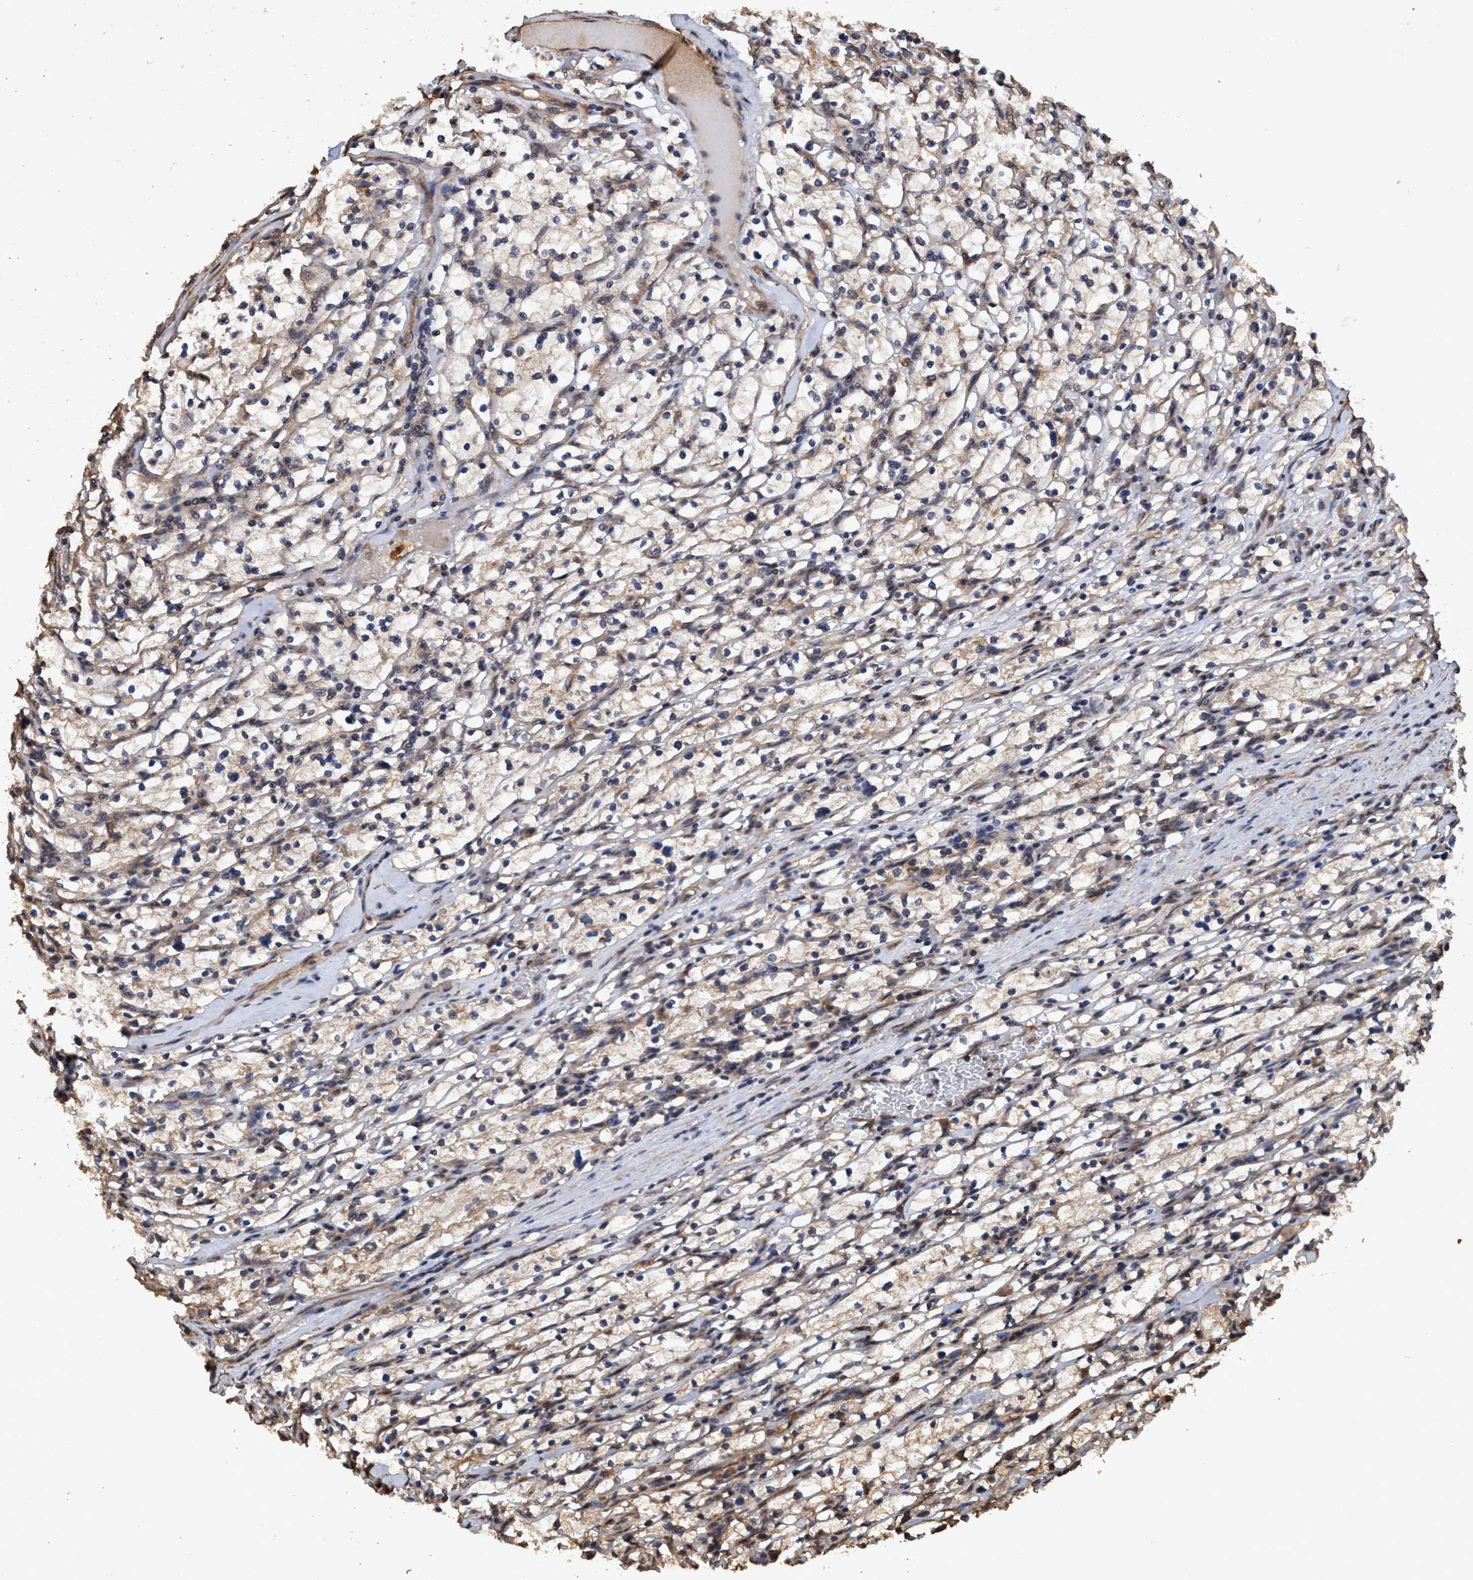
{"staining": {"intensity": "weak", "quantity": "<25%", "location": "cytoplasmic/membranous"}, "tissue": "renal cancer", "cell_type": "Tumor cells", "image_type": "cancer", "snomed": [{"axis": "morphology", "description": "Adenocarcinoma, NOS"}, {"axis": "topography", "description": "Kidney"}], "caption": "This is an IHC histopathology image of human renal cancer (adenocarcinoma). There is no expression in tumor cells.", "gene": "TRPC7", "patient": {"sex": "female", "age": 83}}